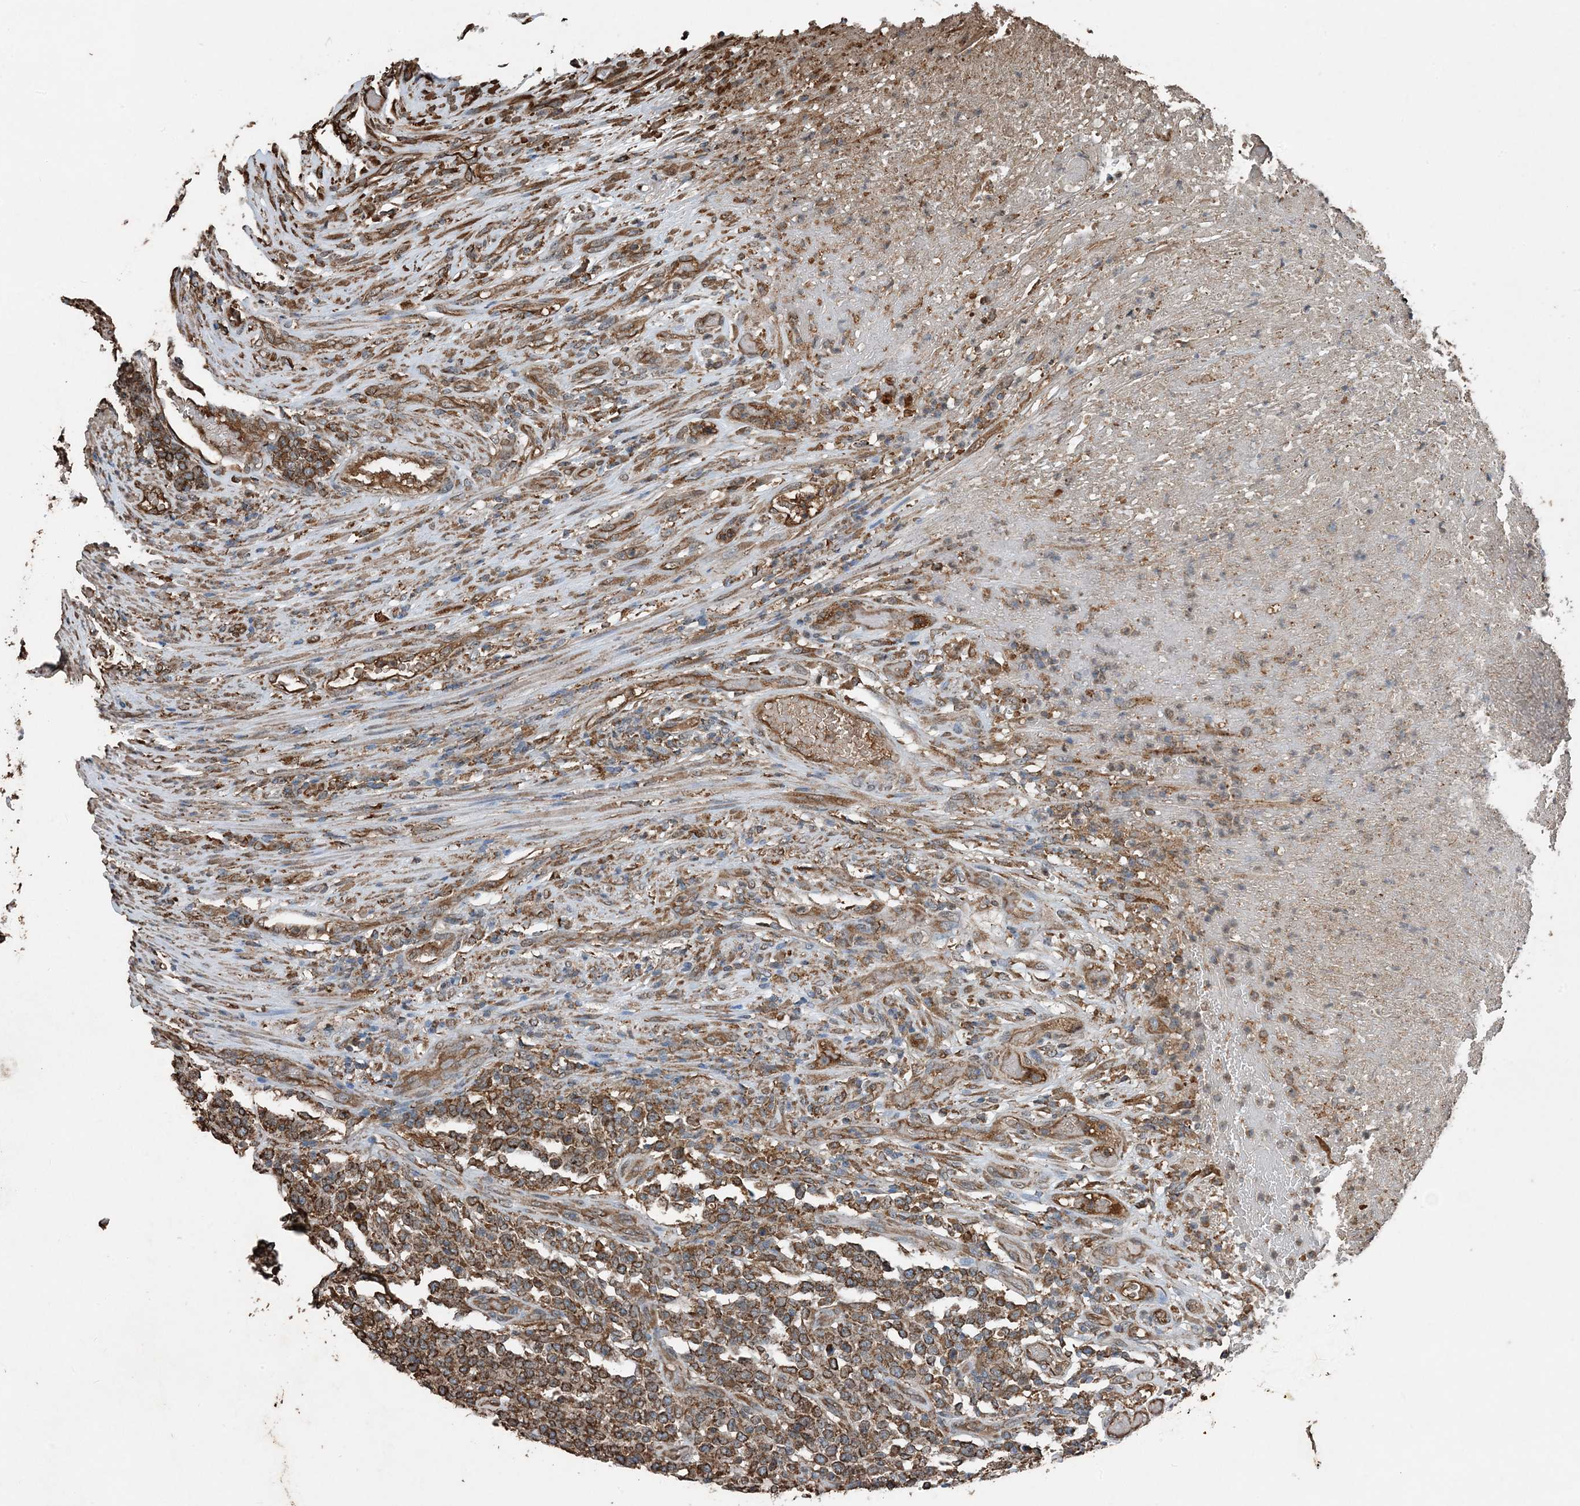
{"staining": {"intensity": "strong", "quantity": ">75%", "location": "cytoplasmic/membranous"}, "tissue": "lymphoma", "cell_type": "Tumor cells", "image_type": "cancer", "snomed": [{"axis": "morphology", "description": "Malignant lymphoma, non-Hodgkin's type, High grade"}, {"axis": "topography", "description": "Soft tissue"}], "caption": "Lymphoma was stained to show a protein in brown. There is high levels of strong cytoplasmic/membranous staining in about >75% of tumor cells. The staining is performed using DAB brown chromogen to label protein expression. The nuclei are counter-stained blue using hematoxylin.", "gene": "PDIA6", "patient": {"sex": "male", "age": 18}}